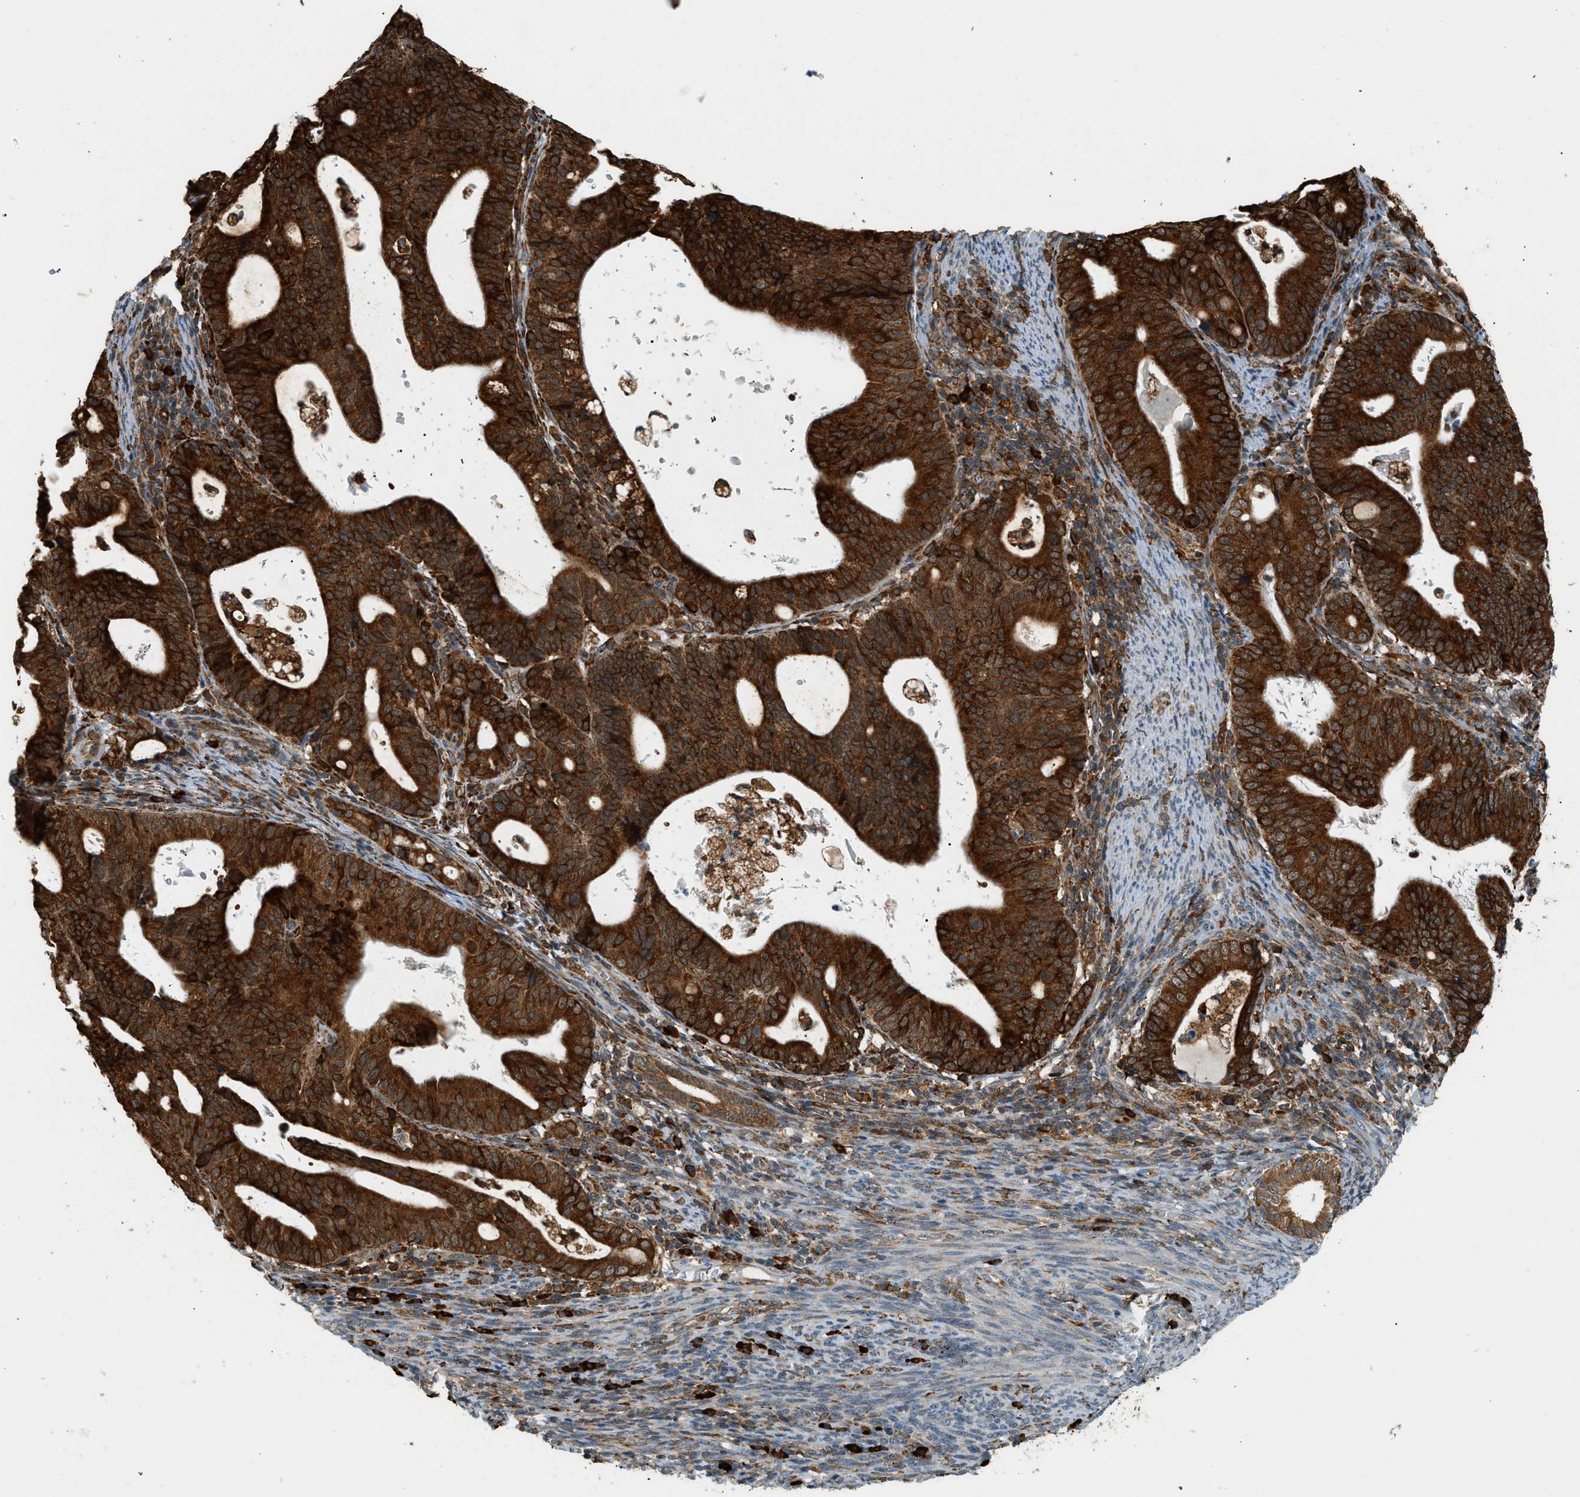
{"staining": {"intensity": "strong", "quantity": ">75%", "location": "cytoplasmic/membranous,nuclear"}, "tissue": "endometrial cancer", "cell_type": "Tumor cells", "image_type": "cancer", "snomed": [{"axis": "morphology", "description": "Adenocarcinoma, NOS"}, {"axis": "topography", "description": "Uterus"}], "caption": "Immunohistochemical staining of endometrial cancer (adenocarcinoma) displays strong cytoplasmic/membranous and nuclear protein positivity in approximately >75% of tumor cells.", "gene": "SEMA4D", "patient": {"sex": "female", "age": 83}}